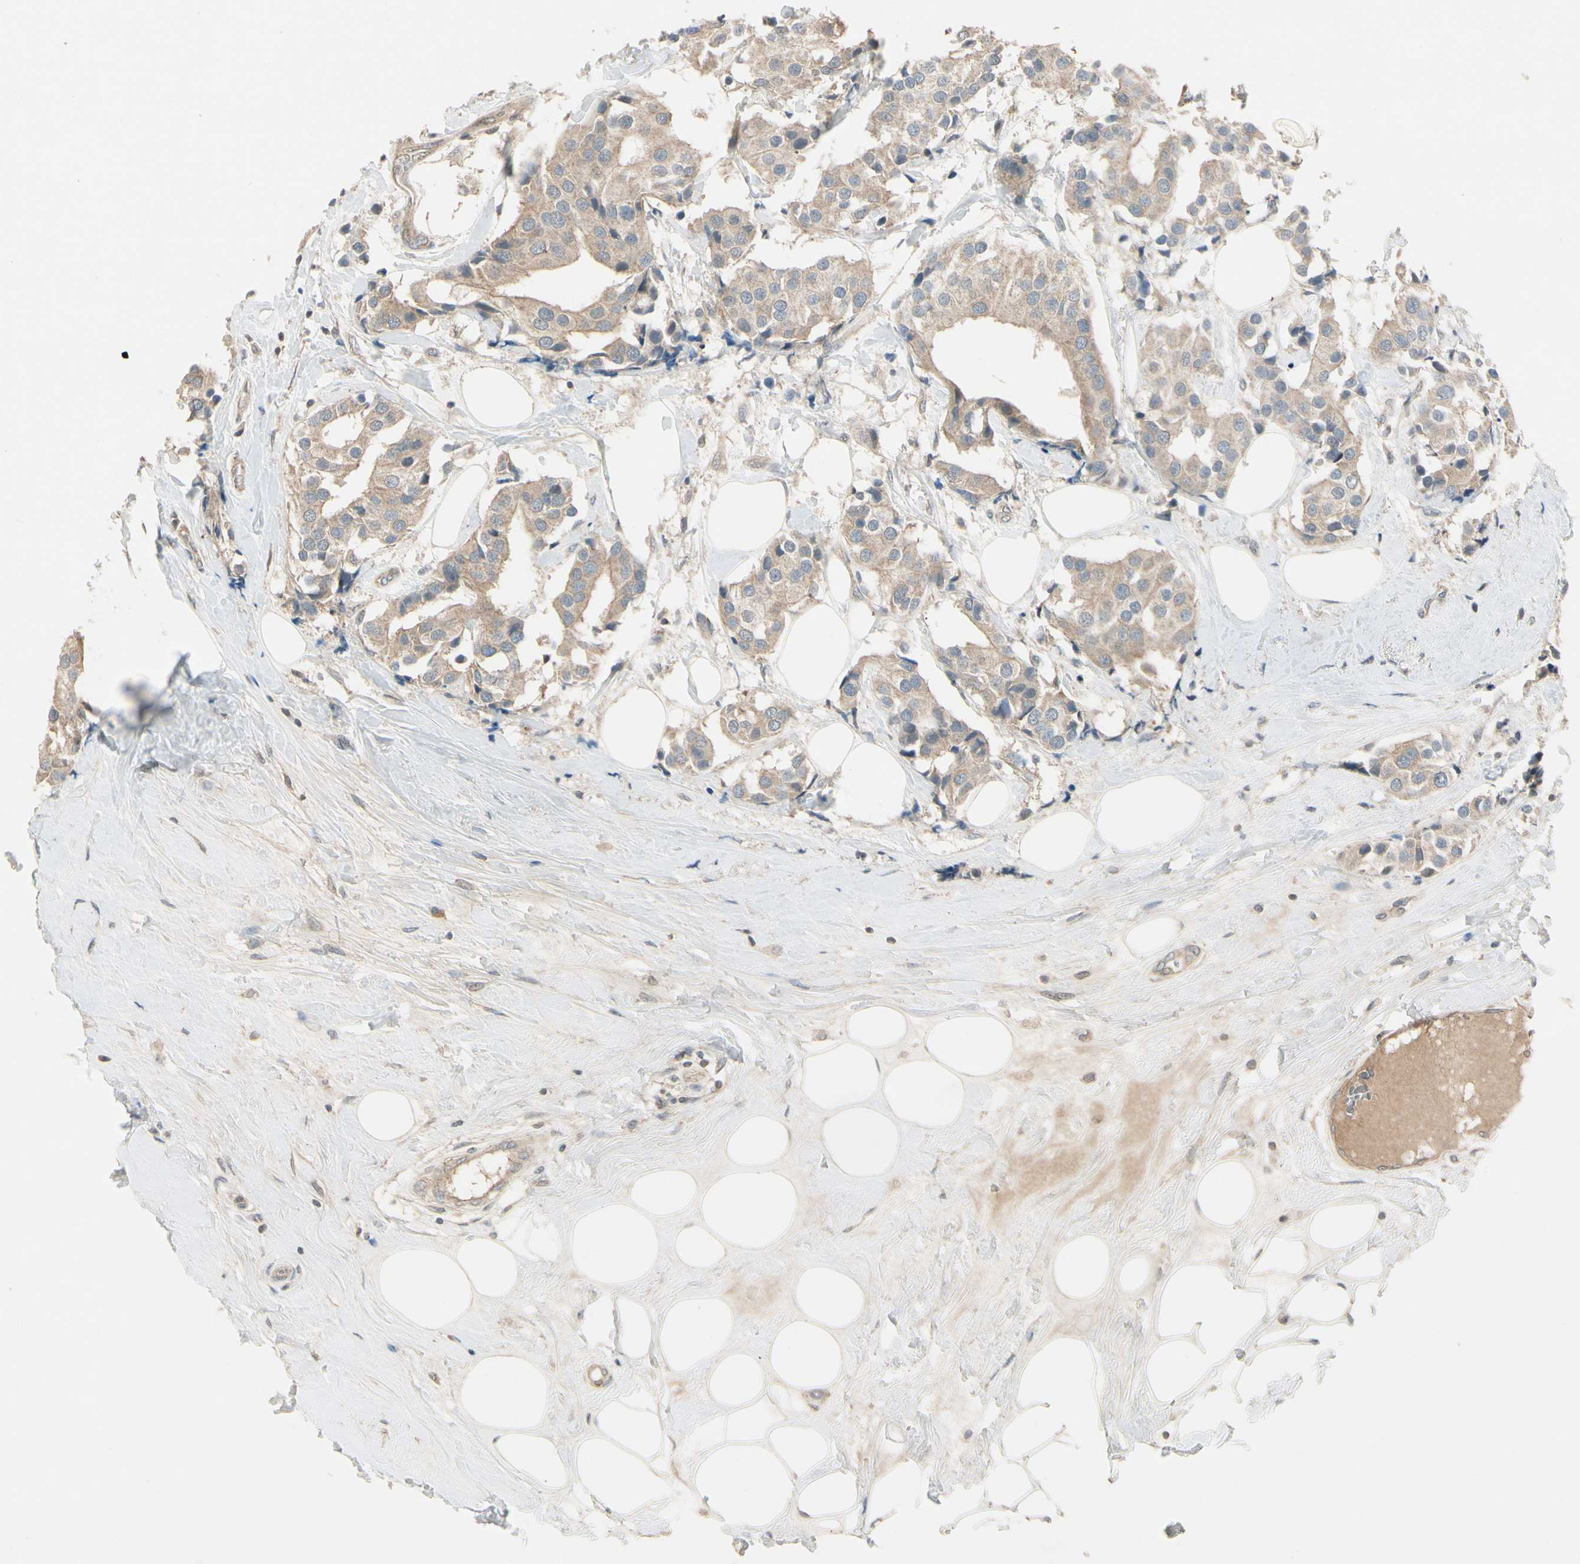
{"staining": {"intensity": "moderate", "quantity": ">75%", "location": "cytoplasmic/membranous"}, "tissue": "breast cancer", "cell_type": "Tumor cells", "image_type": "cancer", "snomed": [{"axis": "morphology", "description": "Normal tissue, NOS"}, {"axis": "morphology", "description": "Duct carcinoma"}, {"axis": "topography", "description": "Breast"}], "caption": "Moderate cytoplasmic/membranous protein positivity is present in approximately >75% of tumor cells in breast cancer.", "gene": "PPP3CB", "patient": {"sex": "female", "age": 39}}